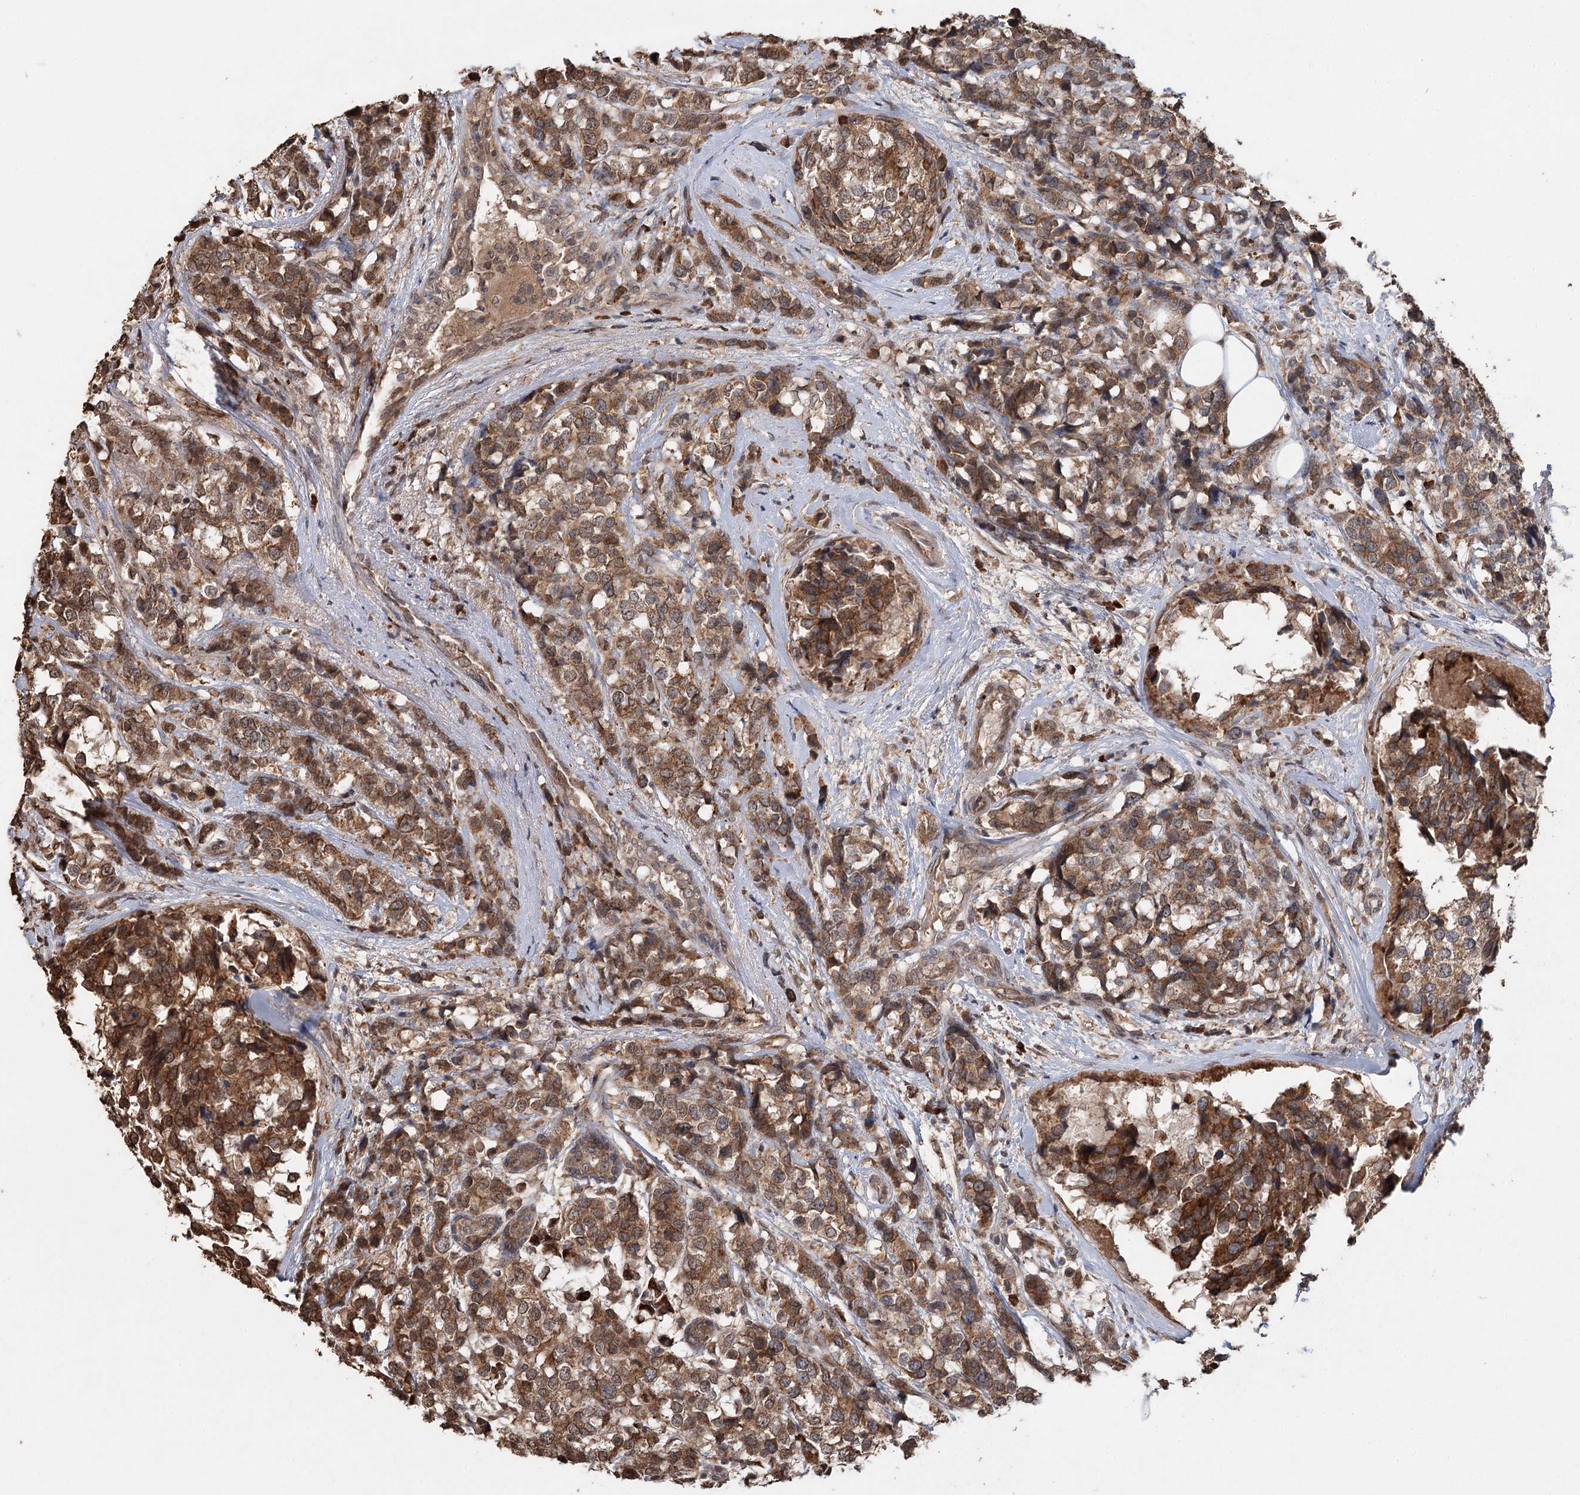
{"staining": {"intensity": "moderate", "quantity": ">75%", "location": "cytoplasmic/membranous"}, "tissue": "breast cancer", "cell_type": "Tumor cells", "image_type": "cancer", "snomed": [{"axis": "morphology", "description": "Lobular carcinoma"}, {"axis": "topography", "description": "Breast"}], "caption": "Breast cancer (lobular carcinoma) was stained to show a protein in brown. There is medium levels of moderate cytoplasmic/membranous staining in approximately >75% of tumor cells.", "gene": "SYVN1", "patient": {"sex": "female", "age": 59}}